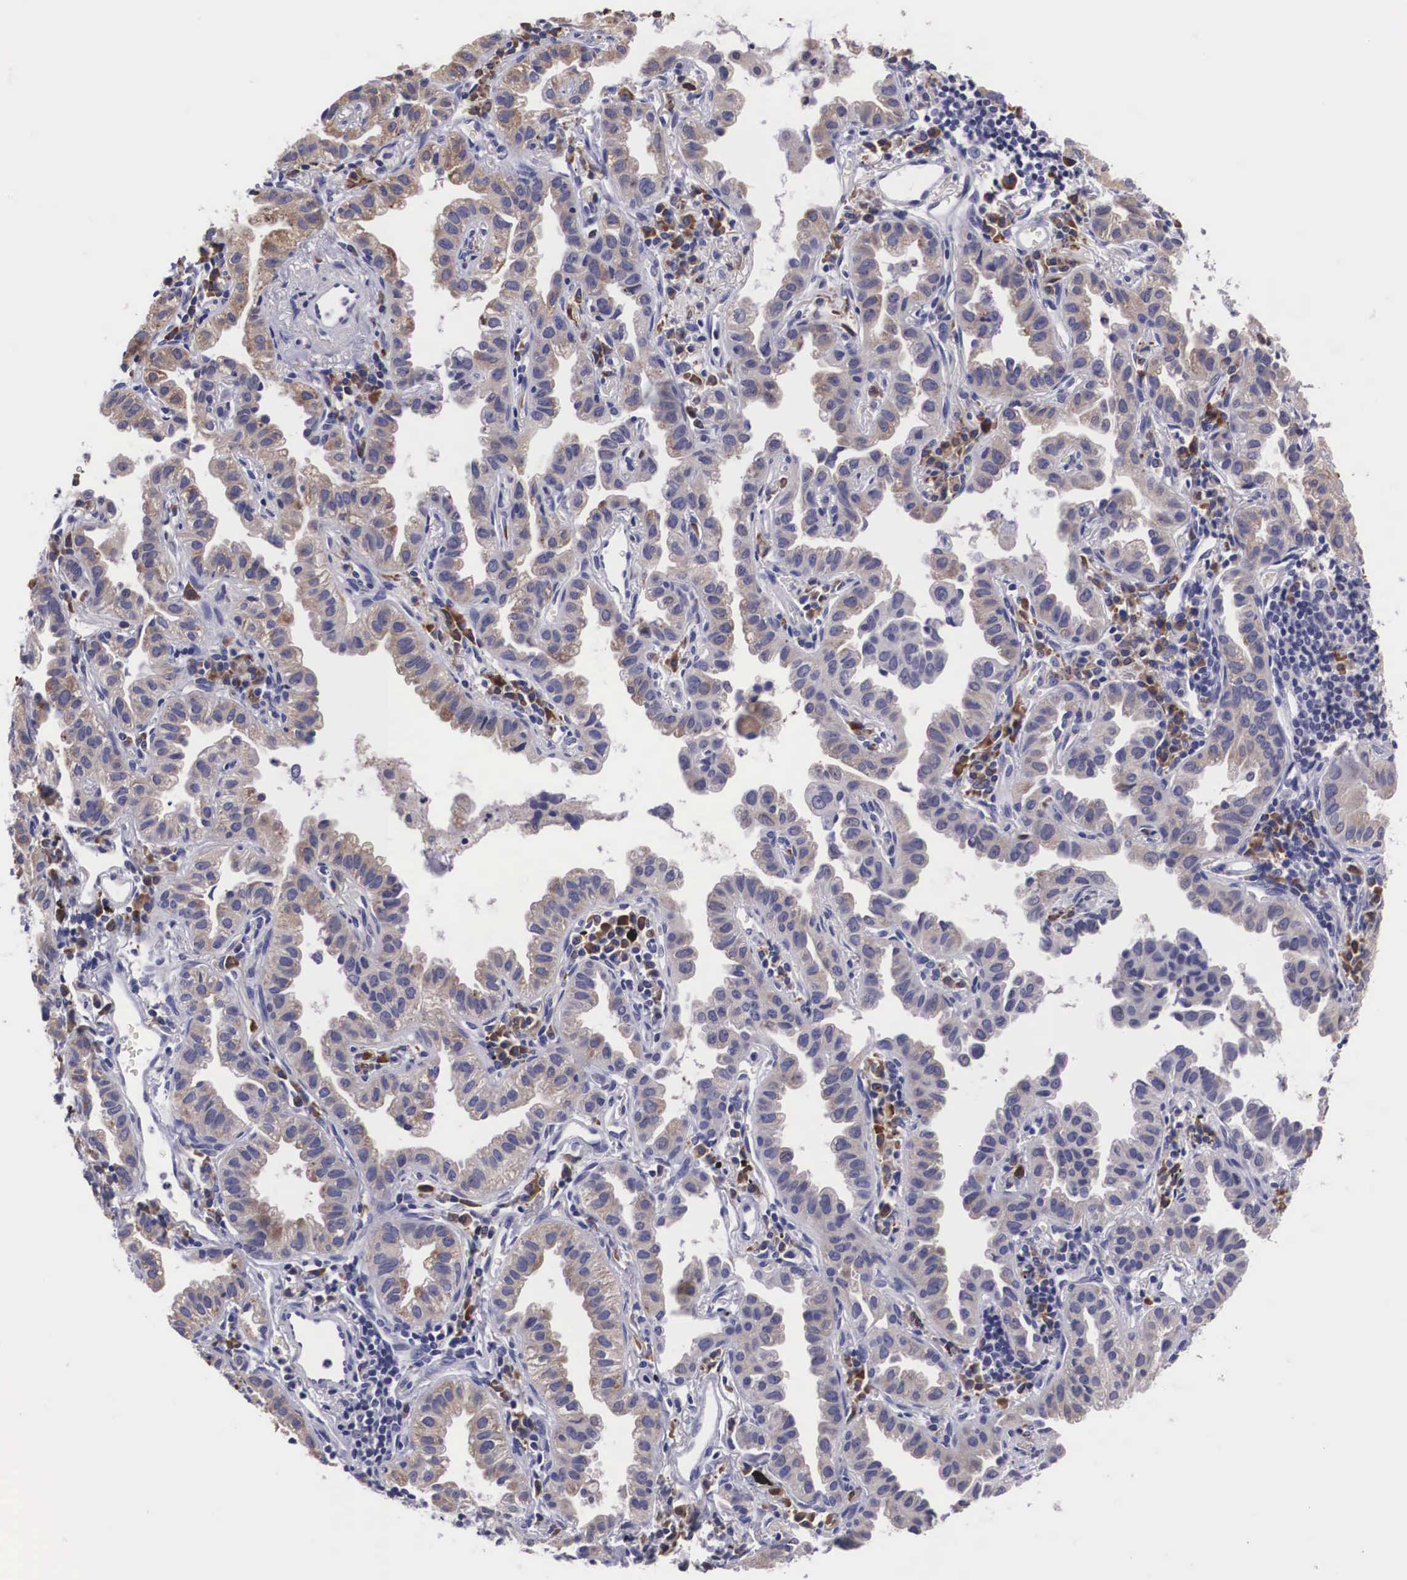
{"staining": {"intensity": "moderate", "quantity": "25%-75%", "location": "cytoplasmic/membranous"}, "tissue": "lung cancer", "cell_type": "Tumor cells", "image_type": "cancer", "snomed": [{"axis": "morphology", "description": "Adenocarcinoma, NOS"}, {"axis": "topography", "description": "Lung"}], "caption": "Immunohistochemical staining of adenocarcinoma (lung) shows medium levels of moderate cytoplasmic/membranous positivity in about 25%-75% of tumor cells. (brown staining indicates protein expression, while blue staining denotes nuclei).", "gene": "CRELD2", "patient": {"sex": "female", "age": 50}}